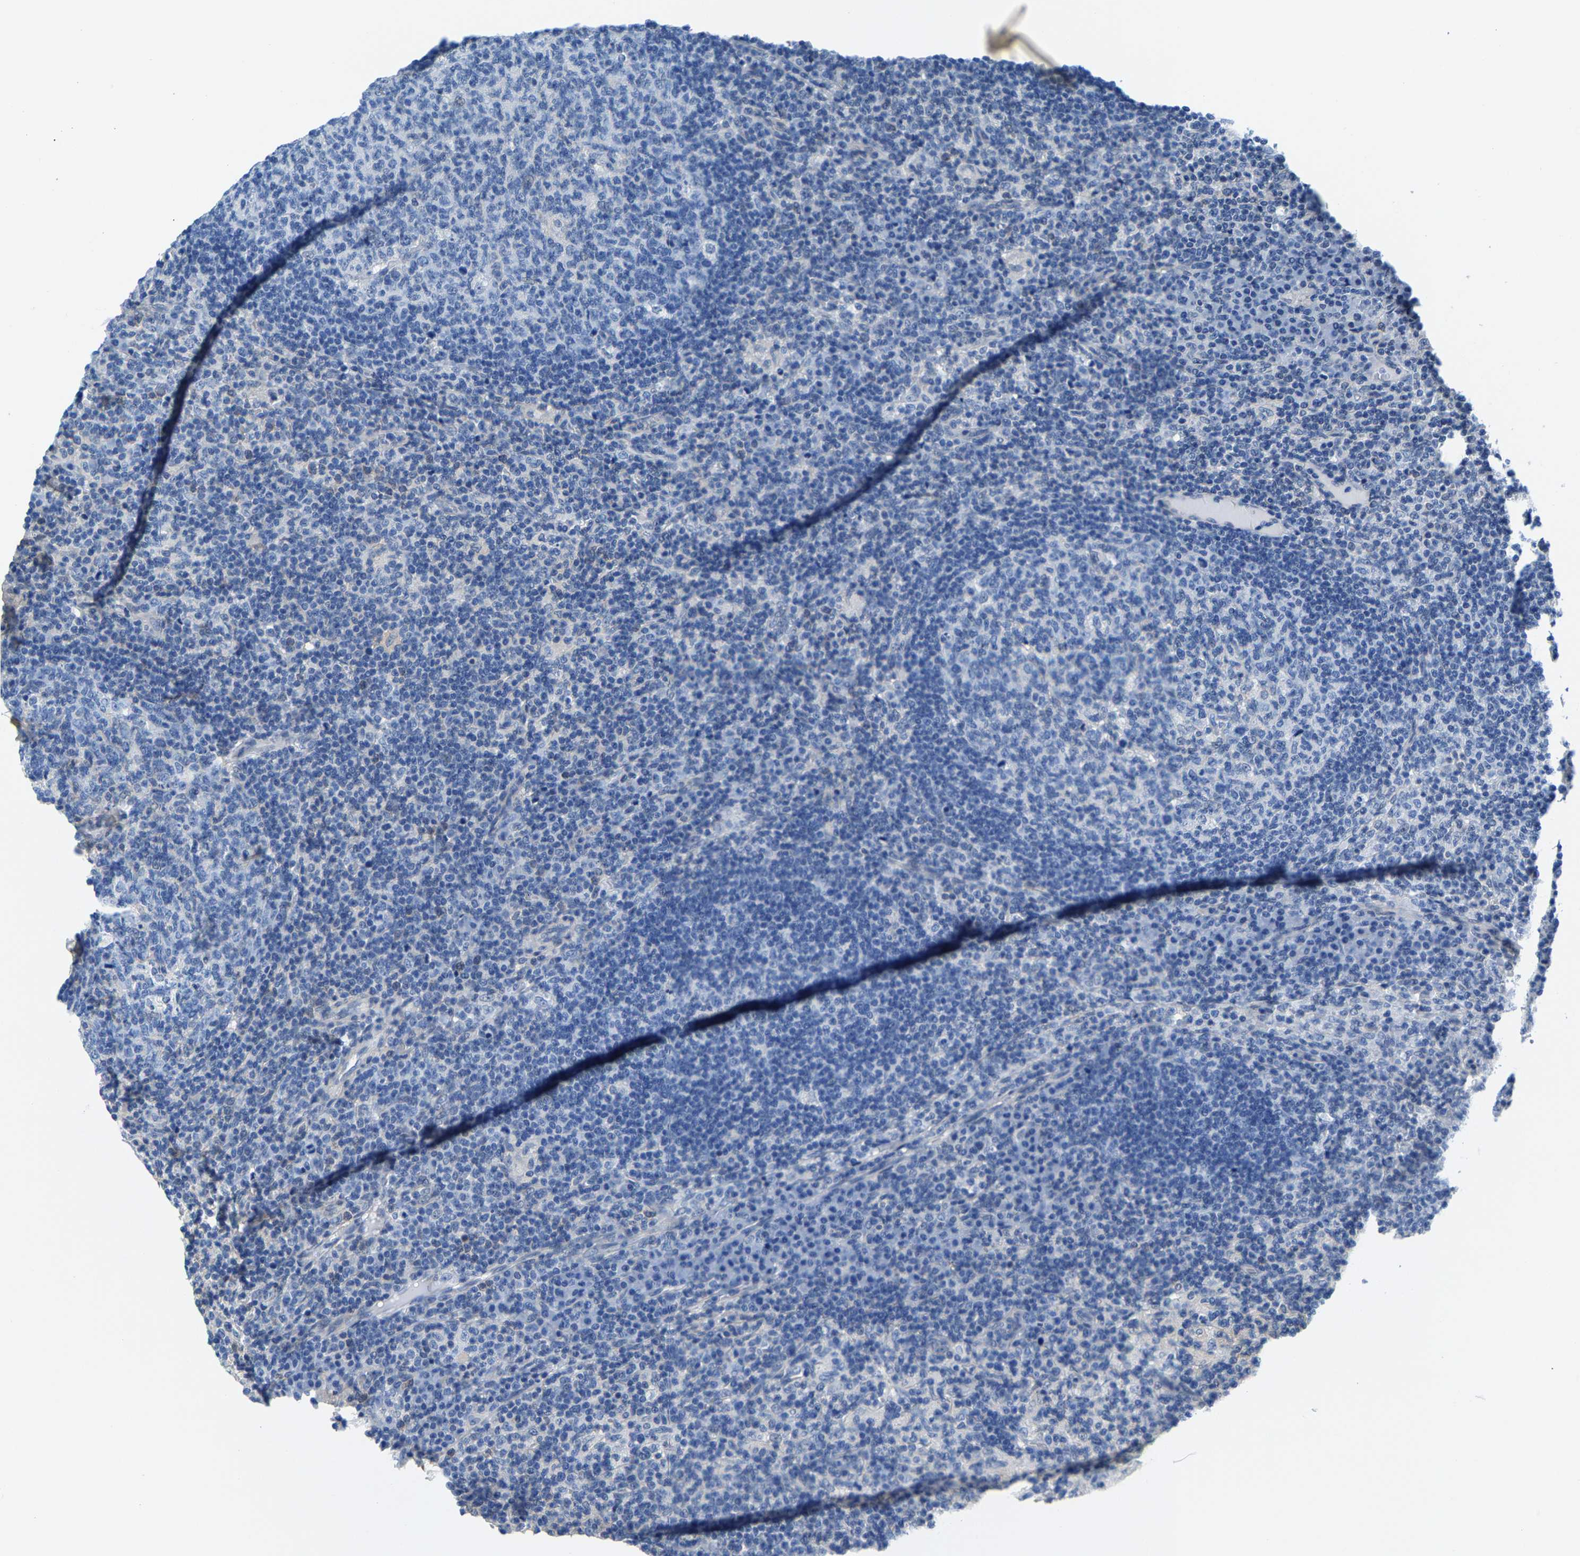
{"staining": {"intensity": "negative", "quantity": "none", "location": "none"}, "tissue": "lymph node", "cell_type": "Germinal center cells", "image_type": "normal", "snomed": [{"axis": "morphology", "description": "Normal tissue, NOS"}, {"axis": "morphology", "description": "Inflammation, NOS"}, {"axis": "topography", "description": "Lymph node"}], "caption": "Benign lymph node was stained to show a protein in brown. There is no significant staining in germinal center cells. (DAB (3,3'-diaminobenzidine) immunohistochemistry visualized using brightfield microscopy, high magnification).", "gene": "SSH3", "patient": {"sex": "male", "age": 55}}